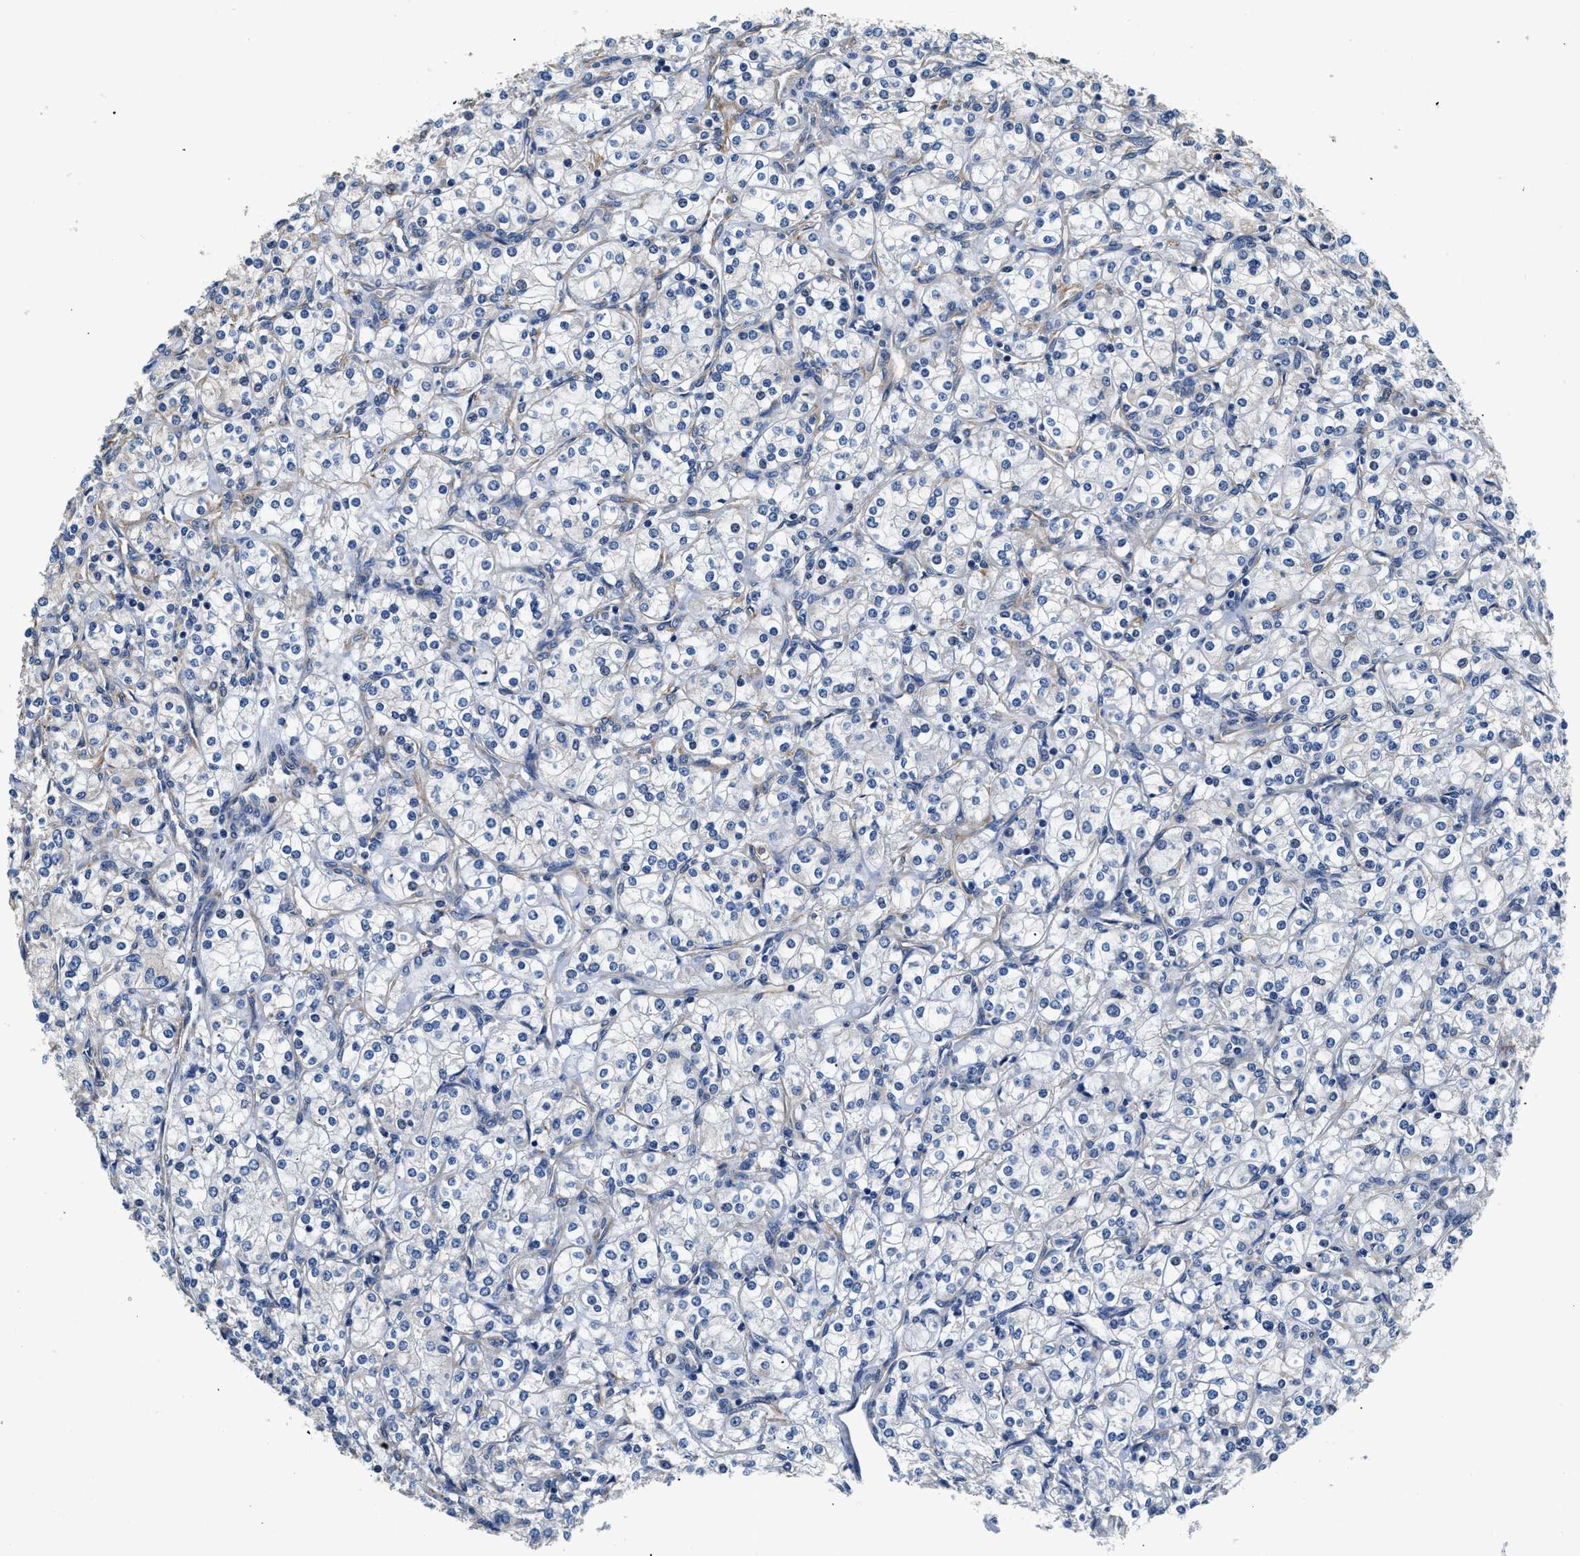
{"staining": {"intensity": "negative", "quantity": "none", "location": "none"}, "tissue": "renal cancer", "cell_type": "Tumor cells", "image_type": "cancer", "snomed": [{"axis": "morphology", "description": "Adenocarcinoma, NOS"}, {"axis": "topography", "description": "Kidney"}], "caption": "Photomicrograph shows no protein staining in tumor cells of renal cancer tissue. The staining was performed using DAB to visualize the protein expression in brown, while the nuclei were stained in blue with hematoxylin (Magnification: 20x).", "gene": "CSDE1", "patient": {"sex": "male", "age": 77}}